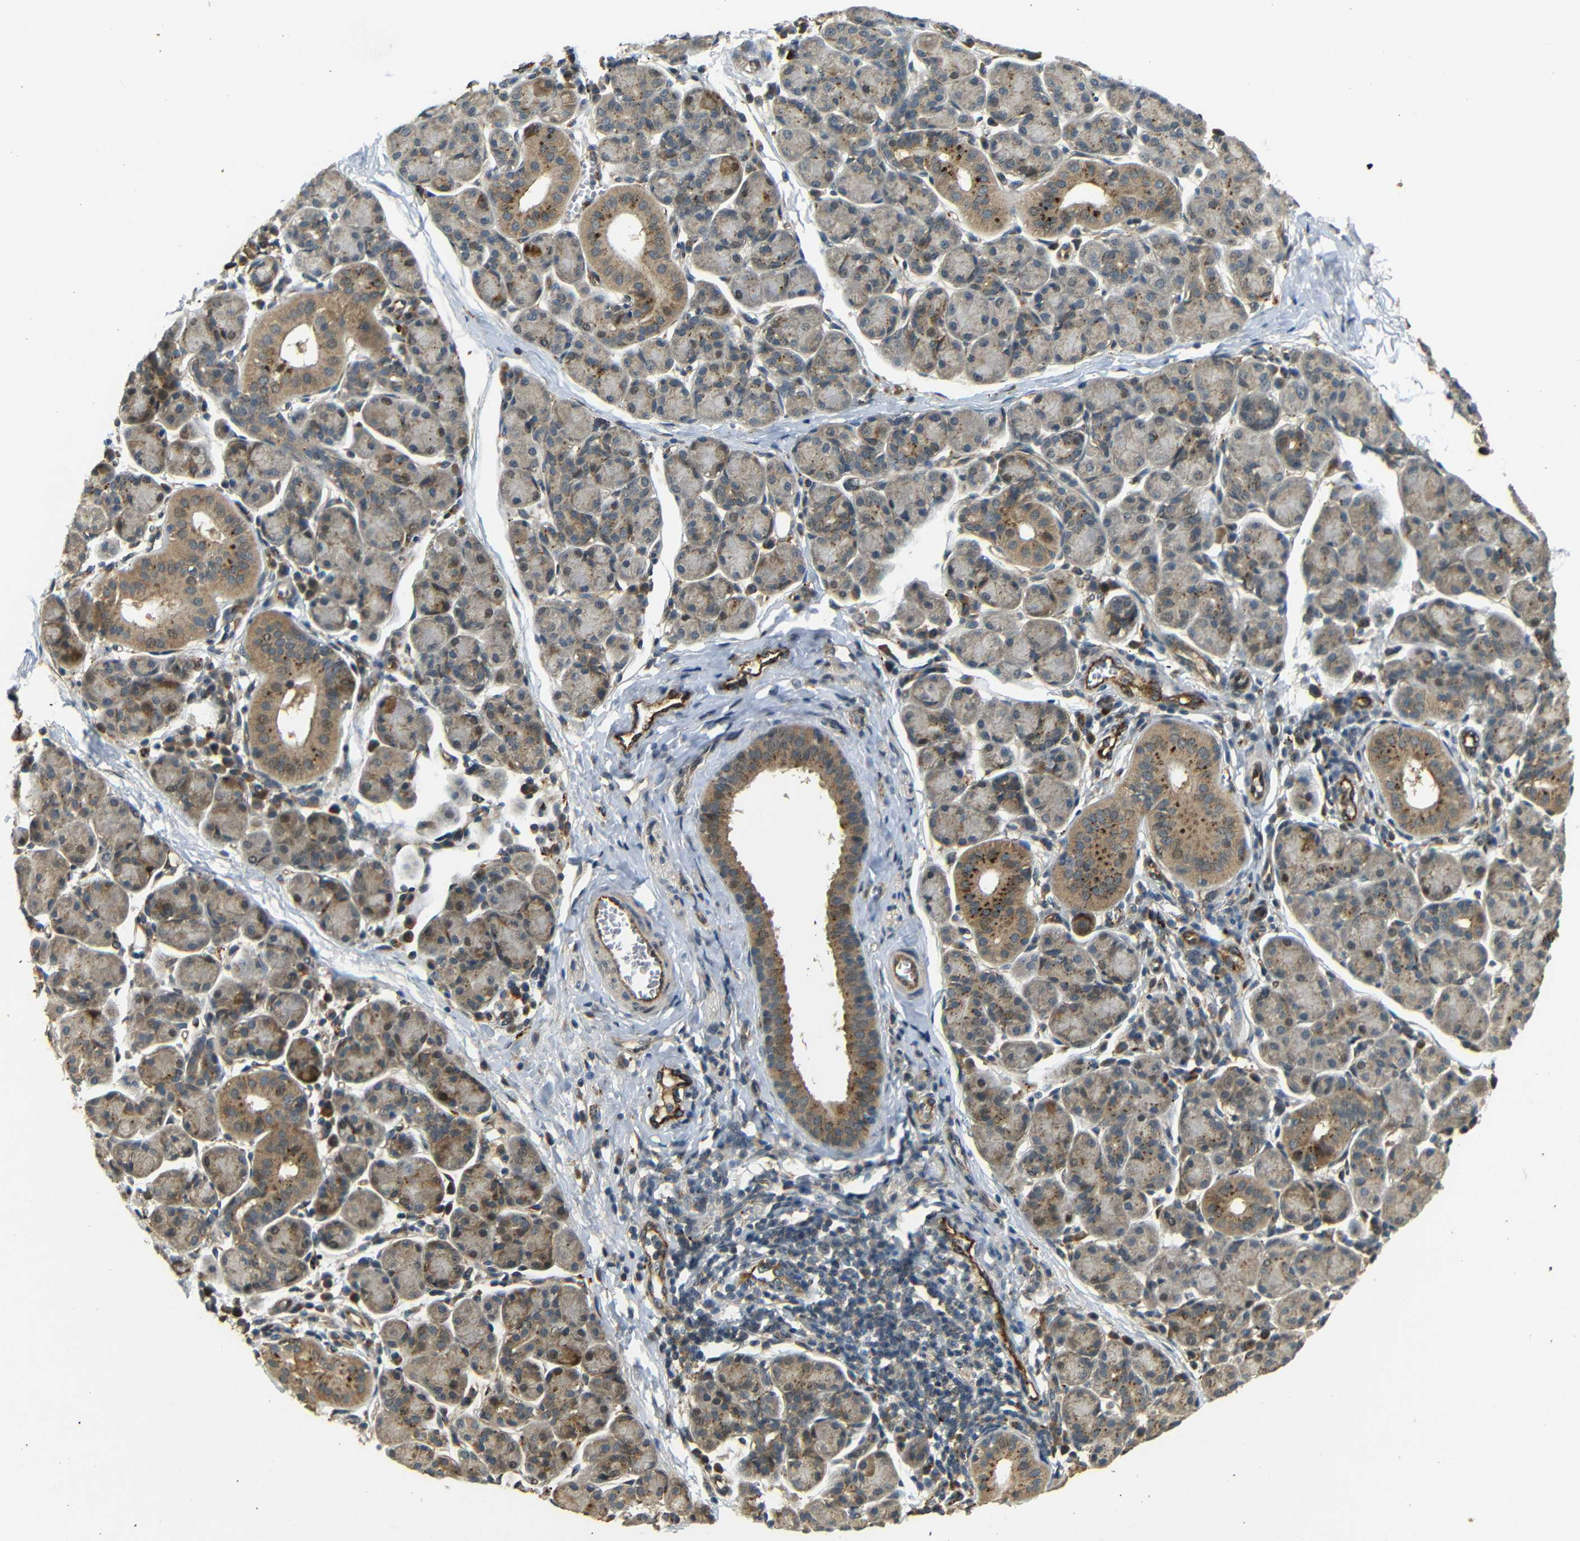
{"staining": {"intensity": "moderate", "quantity": ">75%", "location": "cytoplasmic/membranous"}, "tissue": "salivary gland", "cell_type": "Glandular cells", "image_type": "normal", "snomed": [{"axis": "morphology", "description": "Normal tissue, NOS"}, {"axis": "morphology", "description": "Inflammation, NOS"}, {"axis": "topography", "description": "Lymph node"}, {"axis": "topography", "description": "Salivary gland"}], "caption": "Immunohistochemical staining of benign human salivary gland exhibits moderate cytoplasmic/membranous protein expression in about >75% of glandular cells. The staining was performed using DAB to visualize the protein expression in brown, while the nuclei were stained in blue with hematoxylin (Magnification: 20x).", "gene": "ATP7A", "patient": {"sex": "male", "age": 3}}